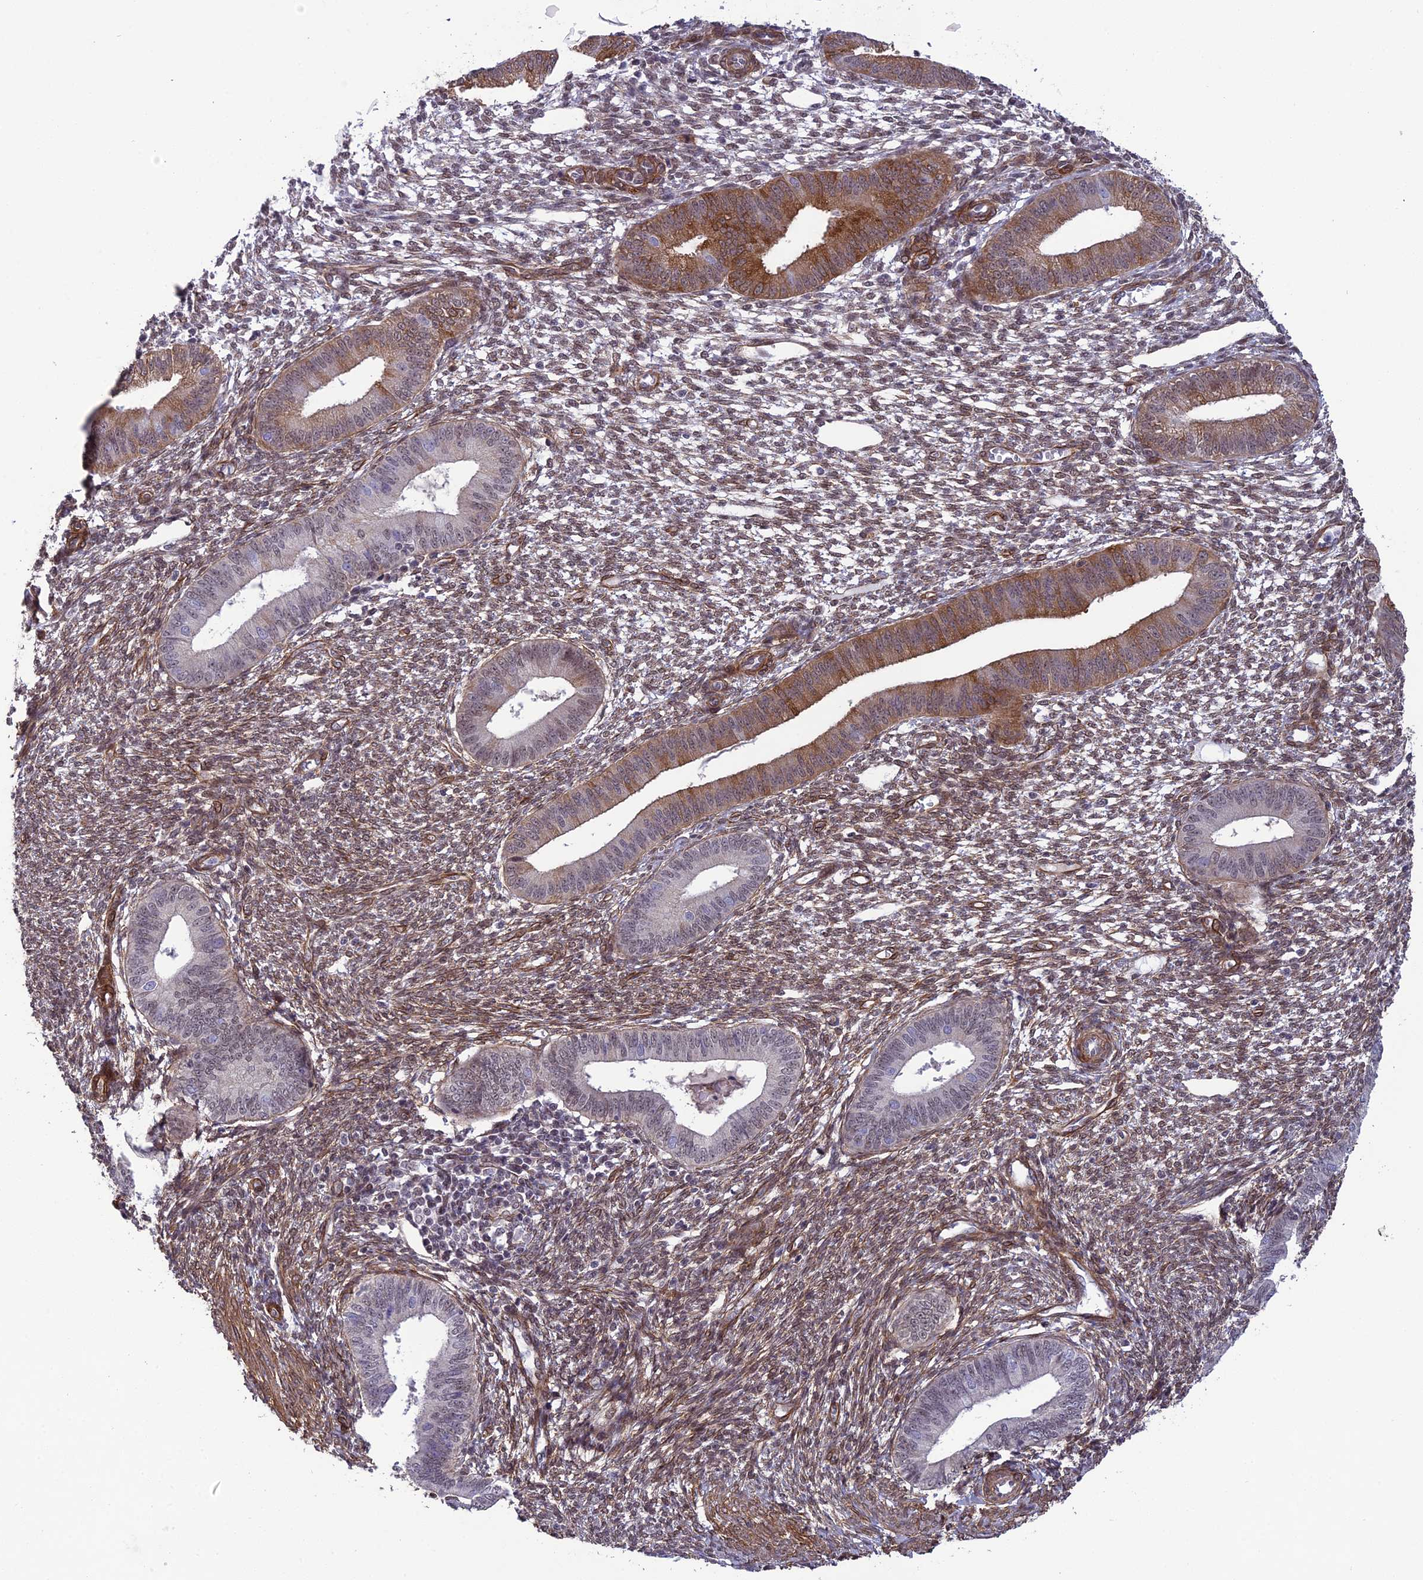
{"staining": {"intensity": "moderate", "quantity": "25%-75%", "location": "cytoplasmic/membranous,nuclear"}, "tissue": "endometrium", "cell_type": "Cells in endometrial stroma", "image_type": "normal", "snomed": [{"axis": "morphology", "description": "Normal tissue, NOS"}, {"axis": "topography", "description": "Endometrium"}], "caption": "A high-resolution photomicrograph shows immunohistochemistry (IHC) staining of benign endometrium, which shows moderate cytoplasmic/membranous,nuclear staining in about 25%-75% of cells in endometrial stroma.", "gene": "TNS1", "patient": {"sex": "female", "age": 46}}